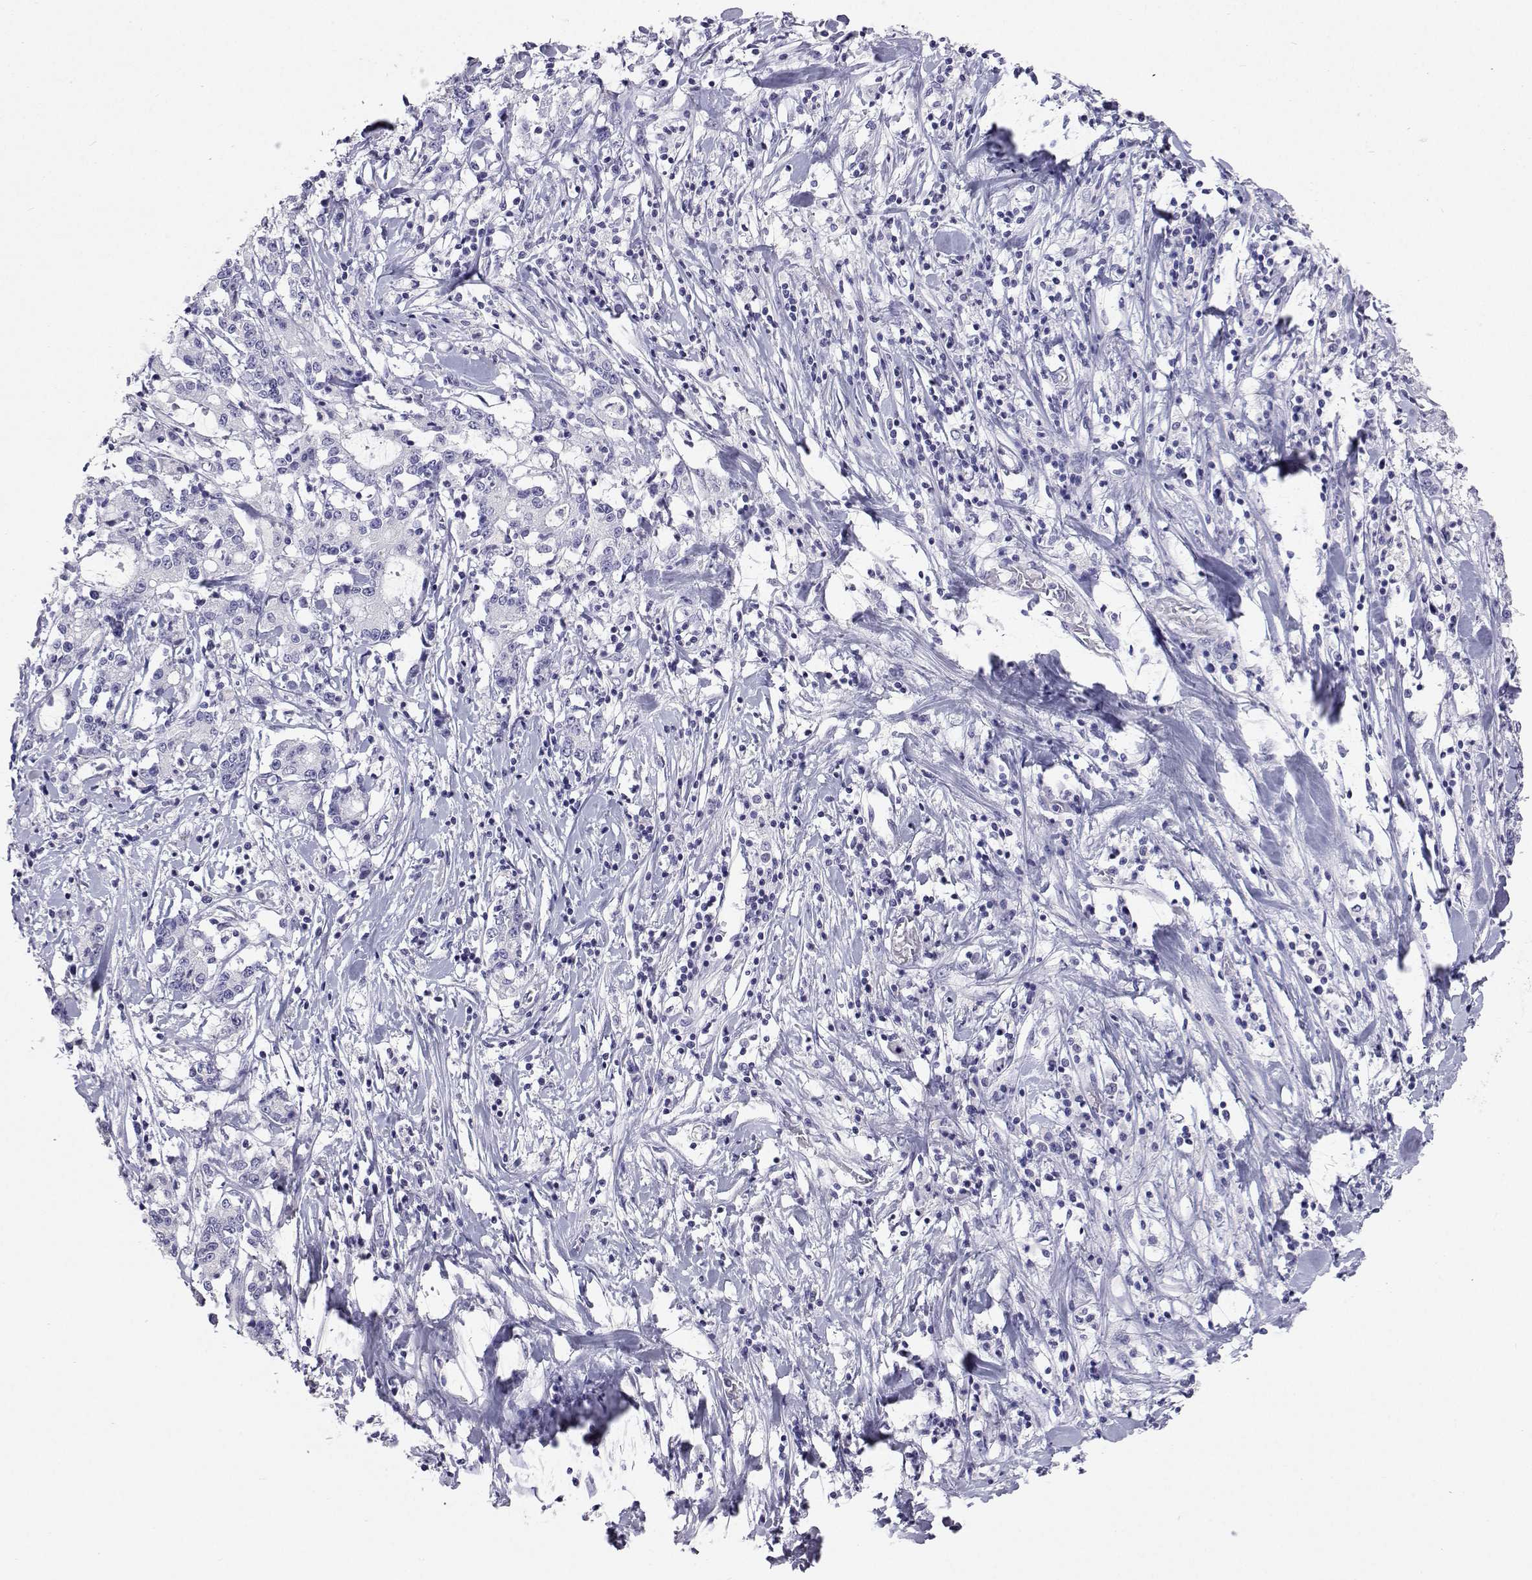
{"staining": {"intensity": "negative", "quantity": "none", "location": "none"}, "tissue": "stomach cancer", "cell_type": "Tumor cells", "image_type": "cancer", "snomed": [{"axis": "morphology", "description": "Adenocarcinoma, NOS"}, {"axis": "topography", "description": "Stomach, upper"}], "caption": "Immunohistochemical staining of human adenocarcinoma (stomach) displays no significant staining in tumor cells. Nuclei are stained in blue.", "gene": "PLIN4", "patient": {"sex": "male", "age": 68}}